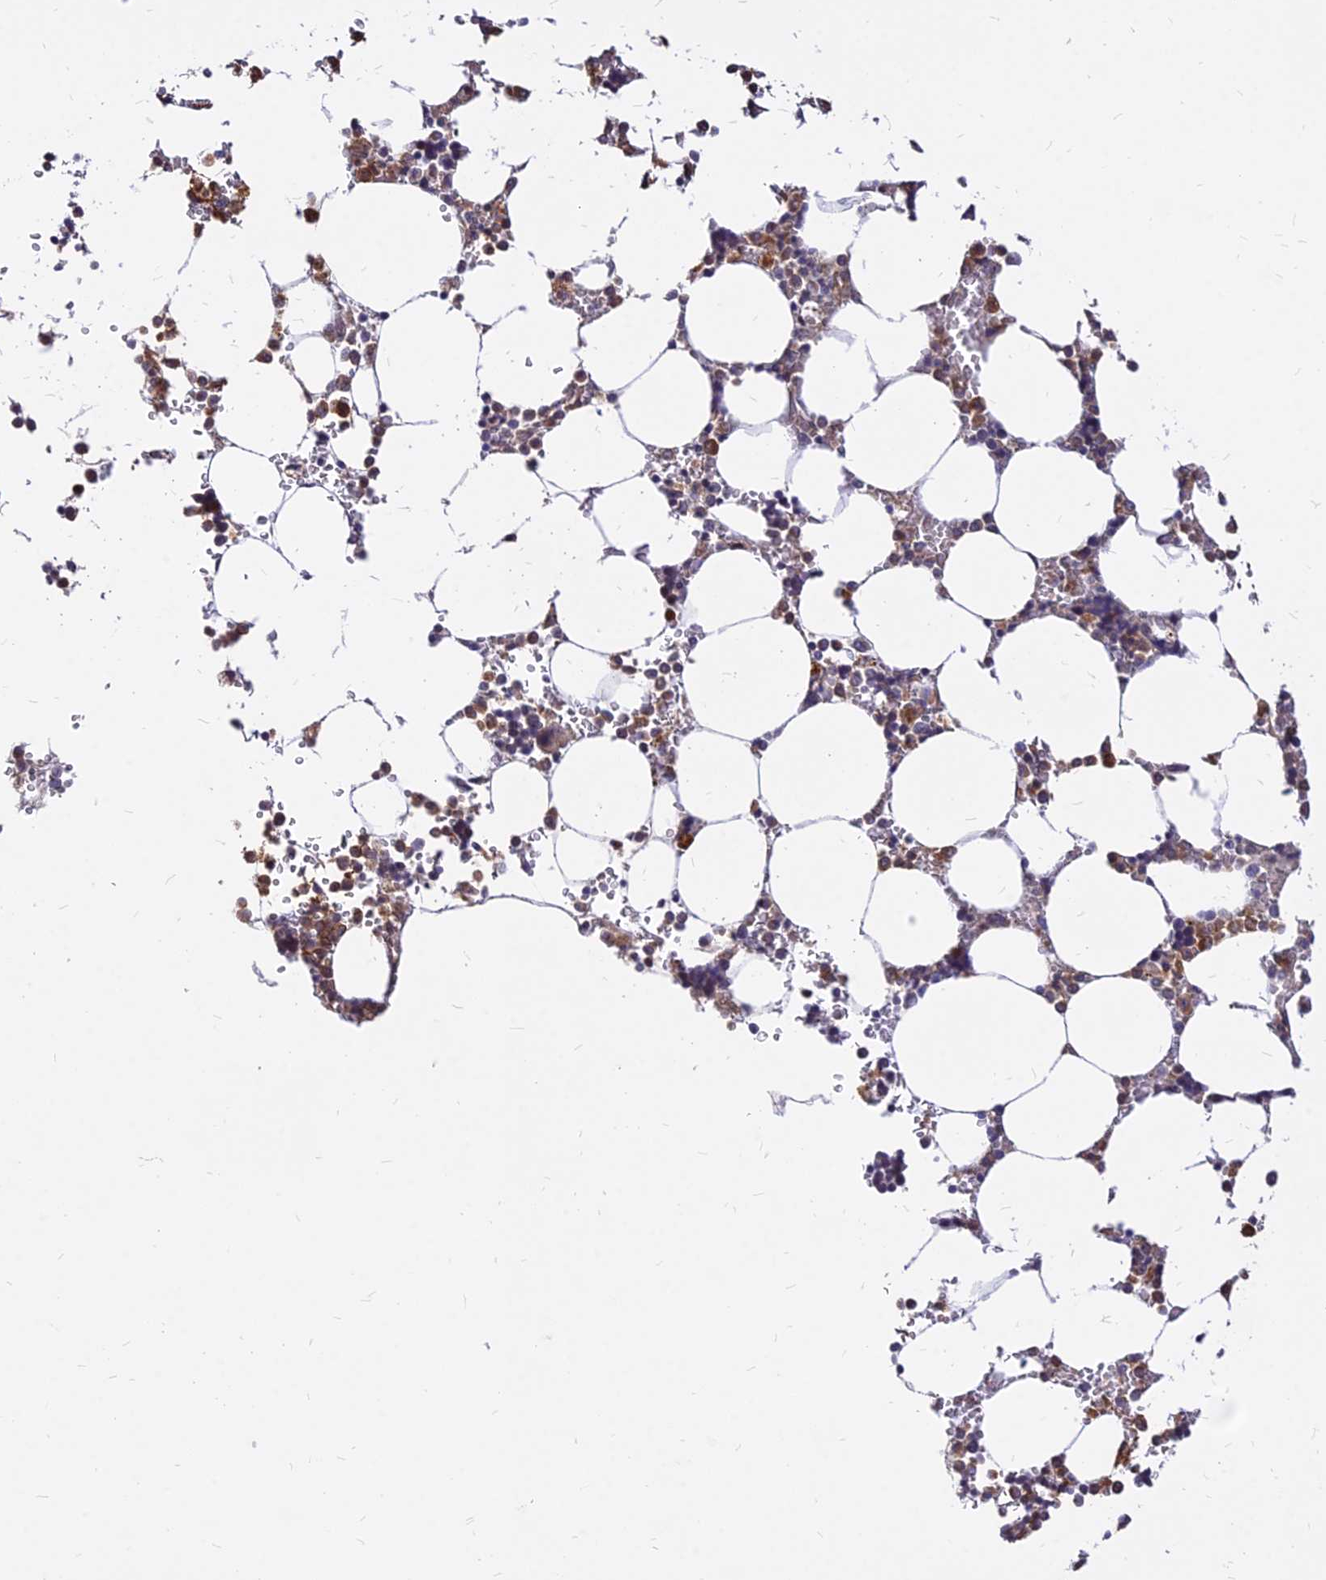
{"staining": {"intensity": "strong", "quantity": "25%-75%", "location": "cytoplasmic/membranous"}, "tissue": "bone marrow", "cell_type": "Hematopoietic cells", "image_type": "normal", "snomed": [{"axis": "morphology", "description": "Normal tissue, NOS"}, {"axis": "topography", "description": "Bone marrow"}], "caption": "DAB immunohistochemical staining of normal bone marrow exhibits strong cytoplasmic/membranous protein positivity in approximately 25%-75% of hematopoietic cells.", "gene": "C11orf68", "patient": {"sex": "male", "age": 64}}